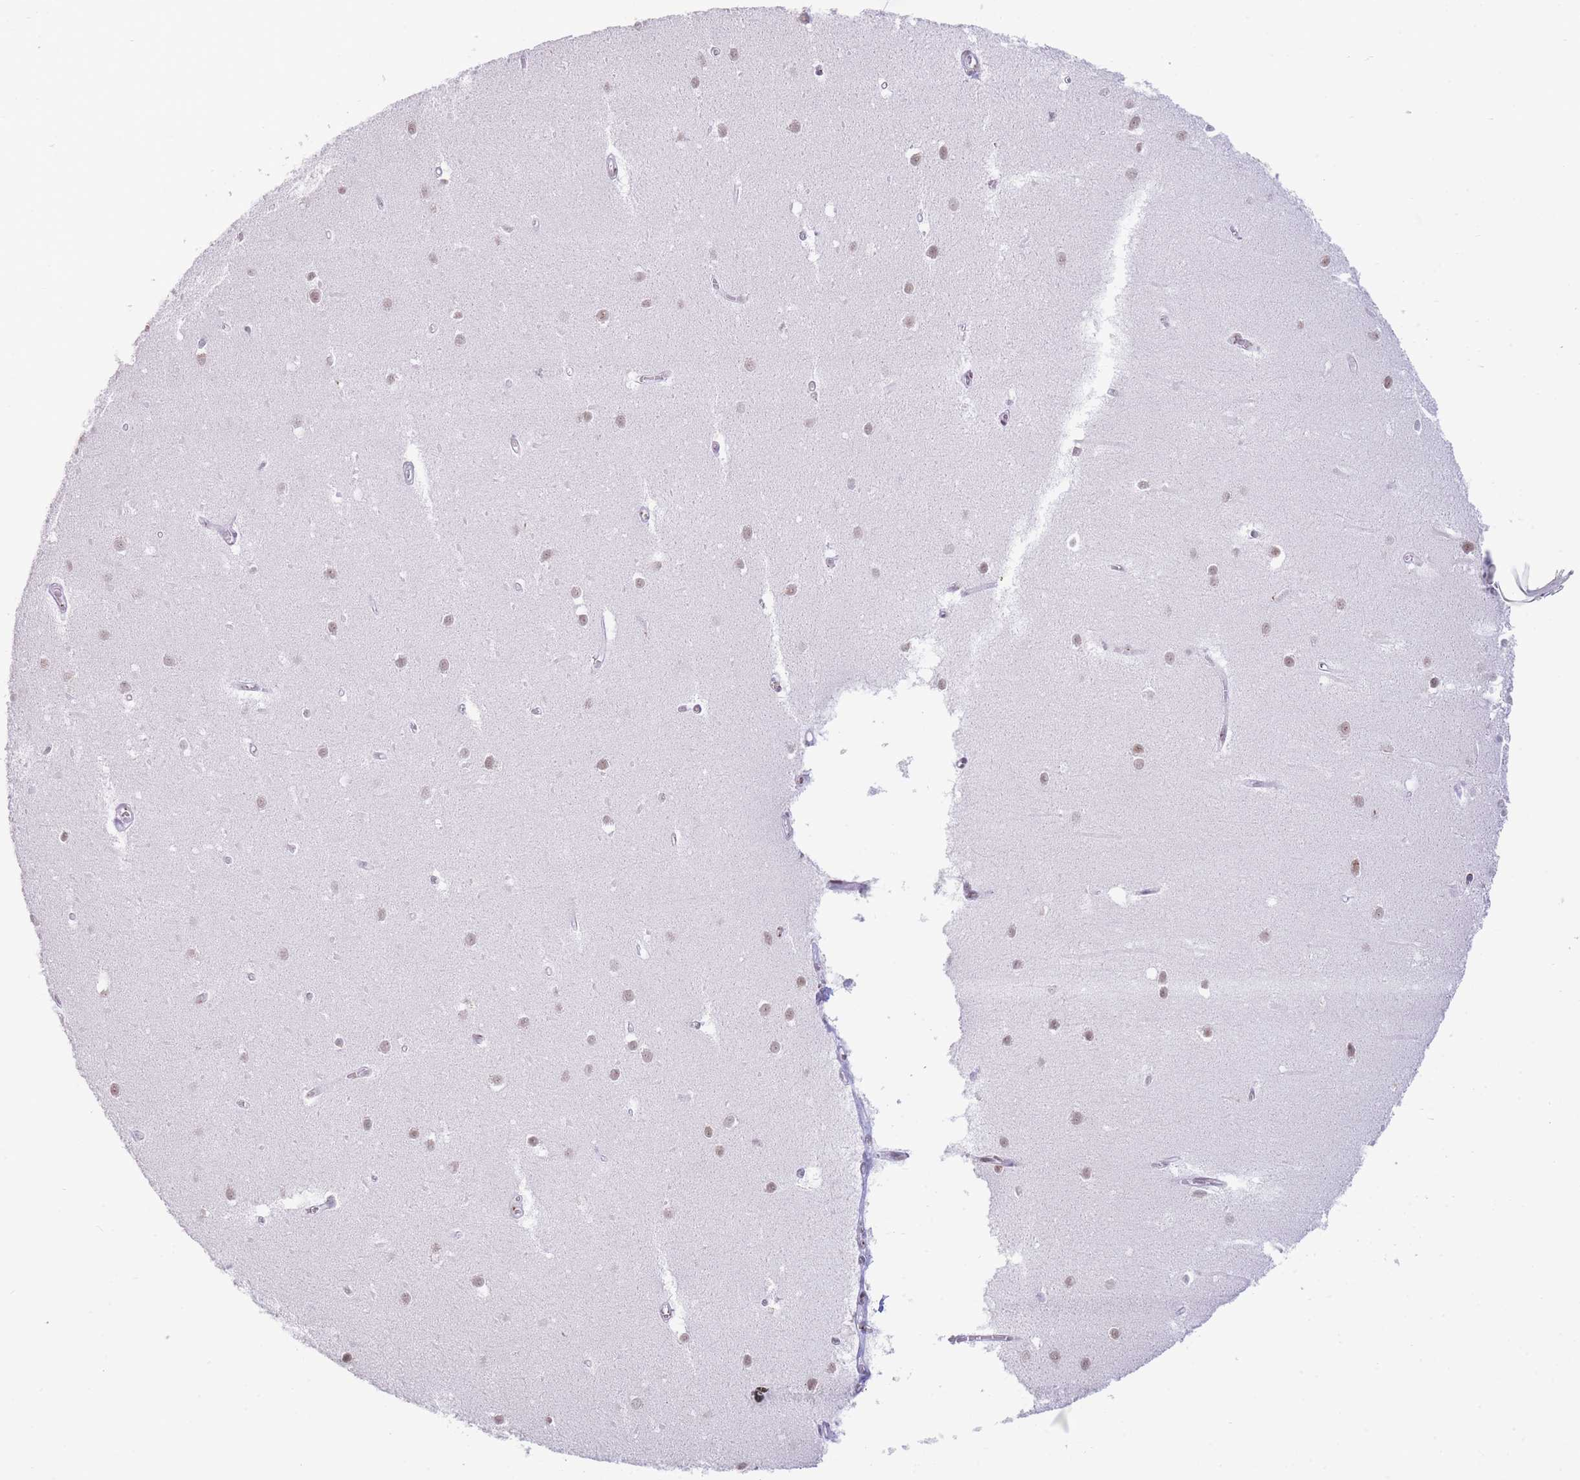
{"staining": {"intensity": "negative", "quantity": "none", "location": "none"}, "tissue": "cerebellum", "cell_type": "Cells in granular layer", "image_type": "normal", "snomed": [{"axis": "morphology", "description": "Normal tissue, NOS"}, {"axis": "topography", "description": "Cerebellum"}], "caption": "Human cerebellum stained for a protein using immunohistochemistry reveals no staining in cells in granular layer.", "gene": "INO80C", "patient": {"sex": "male", "age": 54}}